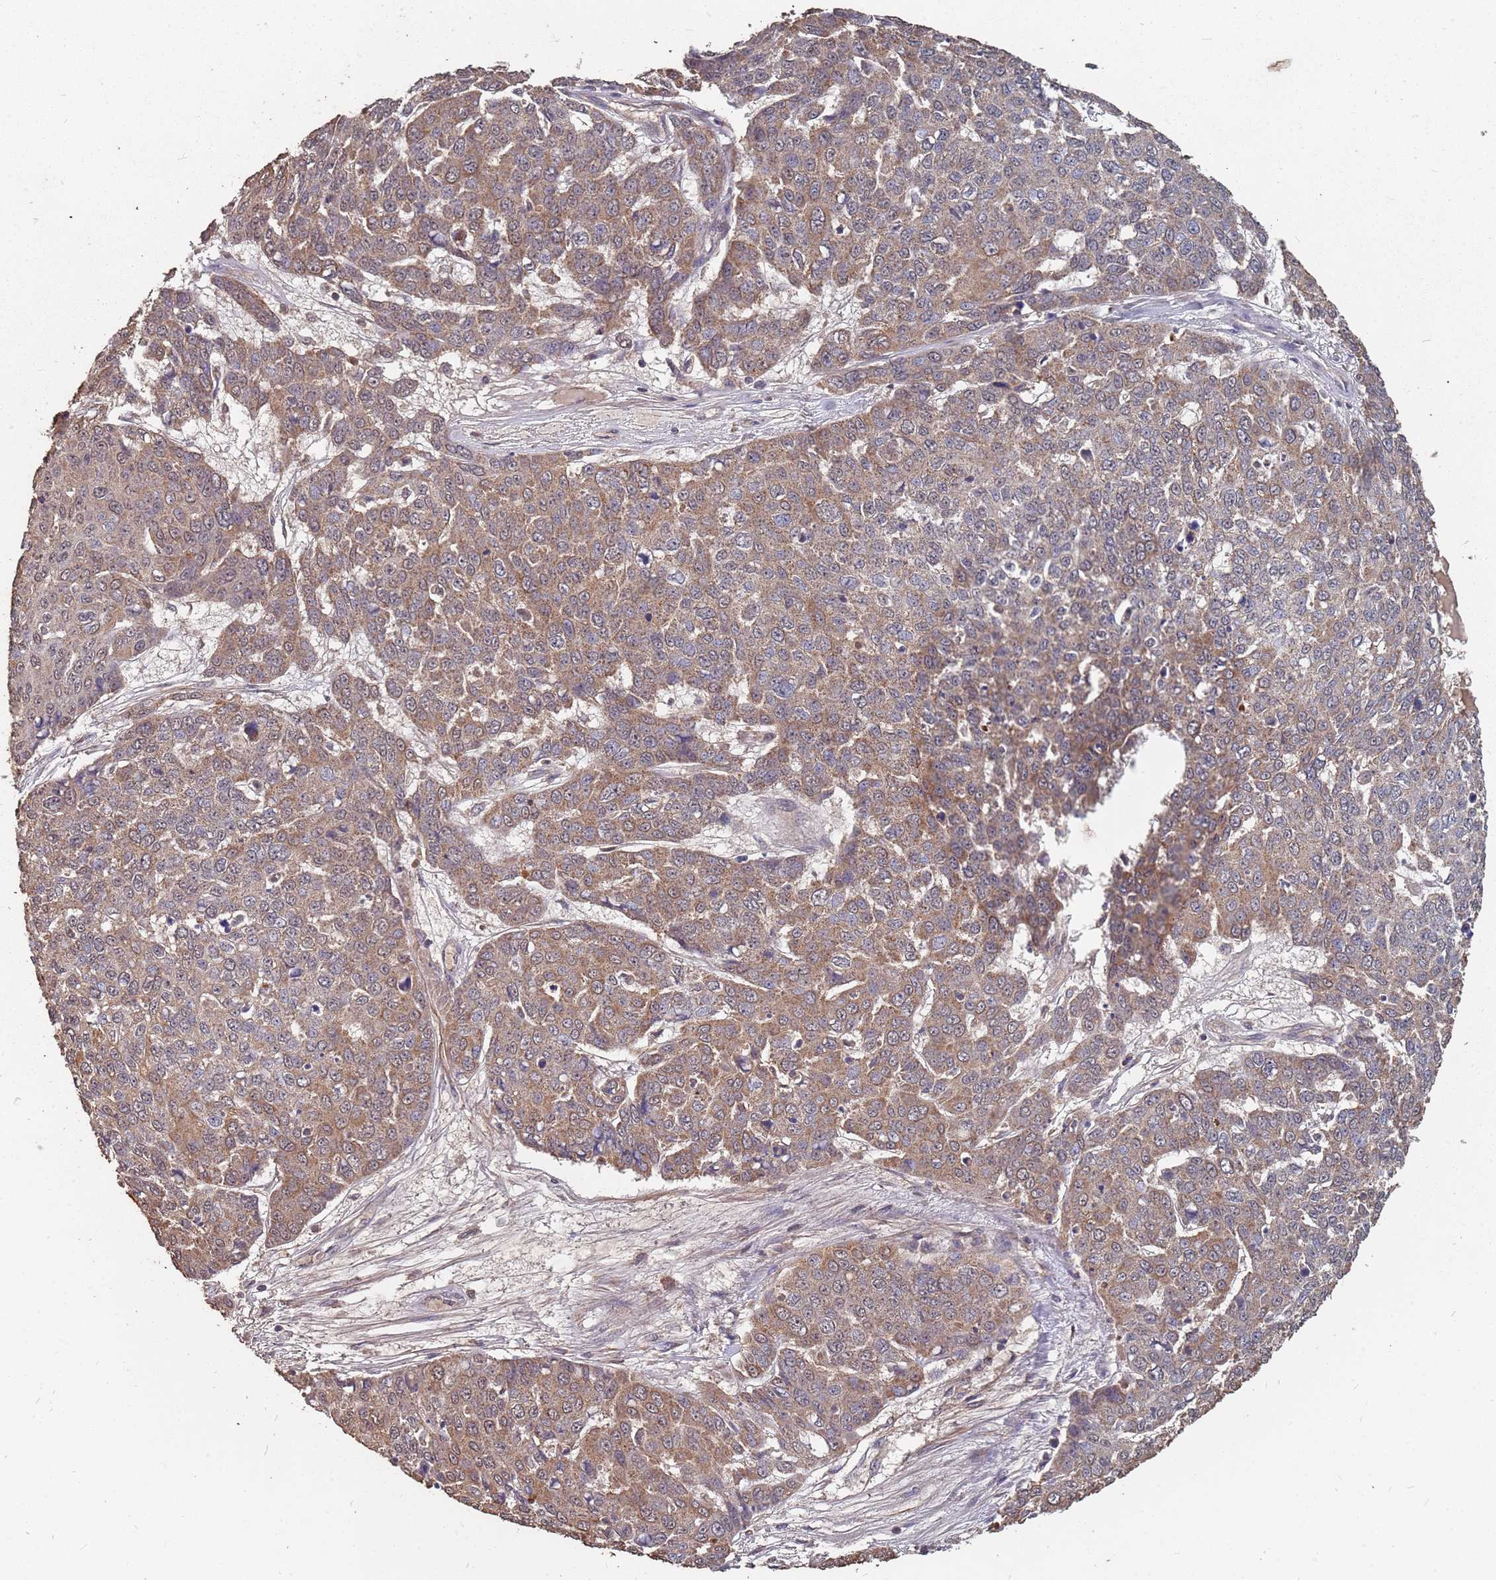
{"staining": {"intensity": "moderate", "quantity": ">75%", "location": "cytoplasmic/membranous"}, "tissue": "skin cancer", "cell_type": "Tumor cells", "image_type": "cancer", "snomed": [{"axis": "morphology", "description": "Squamous cell carcinoma, NOS"}, {"axis": "topography", "description": "Skin"}], "caption": "Approximately >75% of tumor cells in skin cancer (squamous cell carcinoma) demonstrate moderate cytoplasmic/membranous protein positivity as visualized by brown immunohistochemical staining.", "gene": "PRORP", "patient": {"sex": "male", "age": 71}}